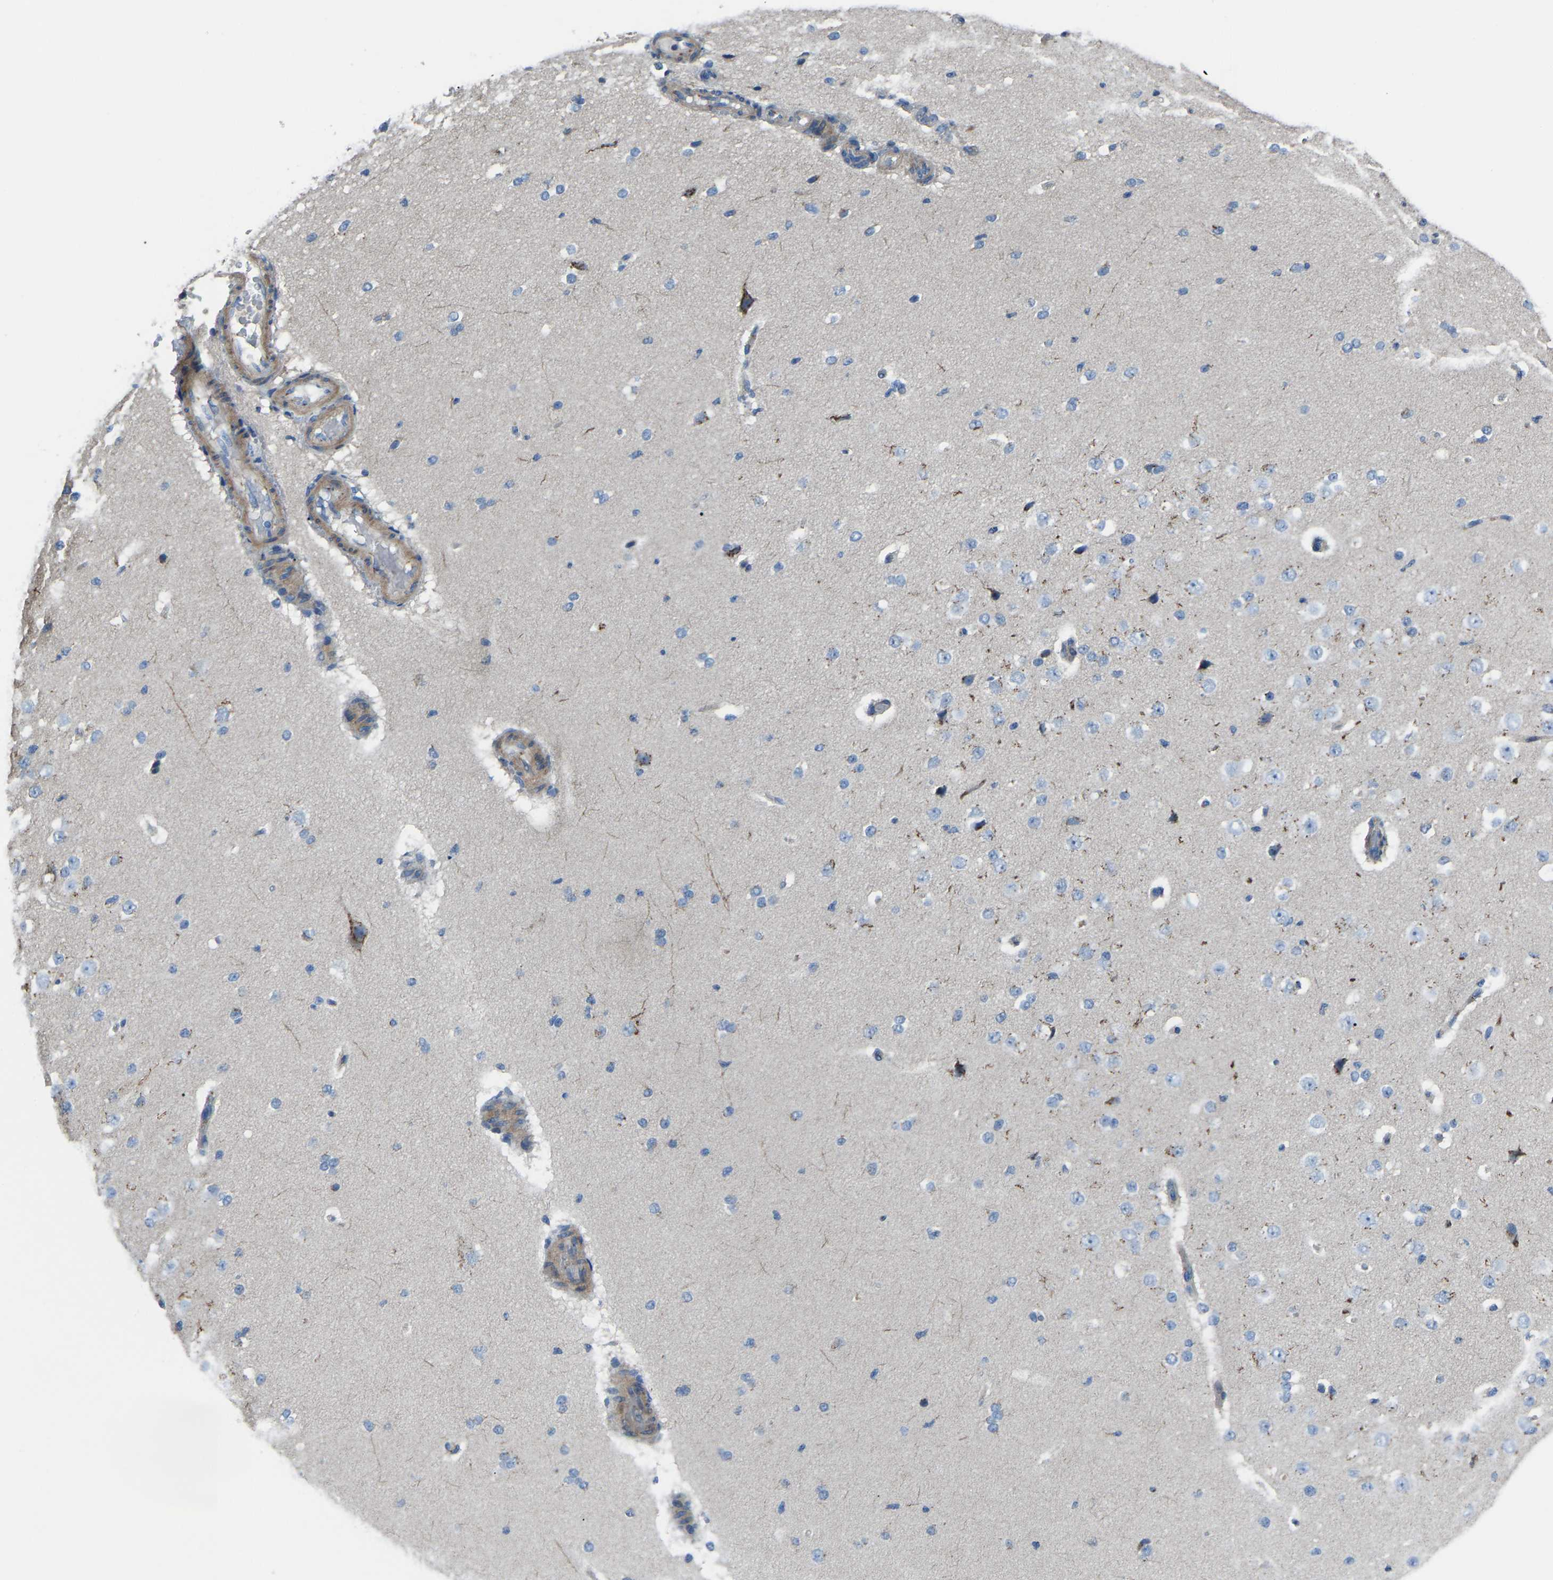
{"staining": {"intensity": "weak", "quantity": "<25%", "location": "cytoplasmic/membranous"}, "tissue": "cerebral cortex", "cell_type": "Endothelial cells", "image_type": "normal", "snomed": [{"axis": "morphology", "description": "Normal tissue, NOS"}, {"axis": "morphology", "description": "Developmental malformation"}, {"axis": "topography", "description": "Cerebral cortex"}], "caption": "This is a photomicrograph of immunohistochemistry (IHC) staining of benign cerebral cortex, which shows no staining in endothelial cells. (DAB (3,3'-diaminobenzidine) immunohistochemistry (IHC) with hematoxylin counter stain).", "gene": "CANT1", "patient": {"sex": "female", "age": 30}}